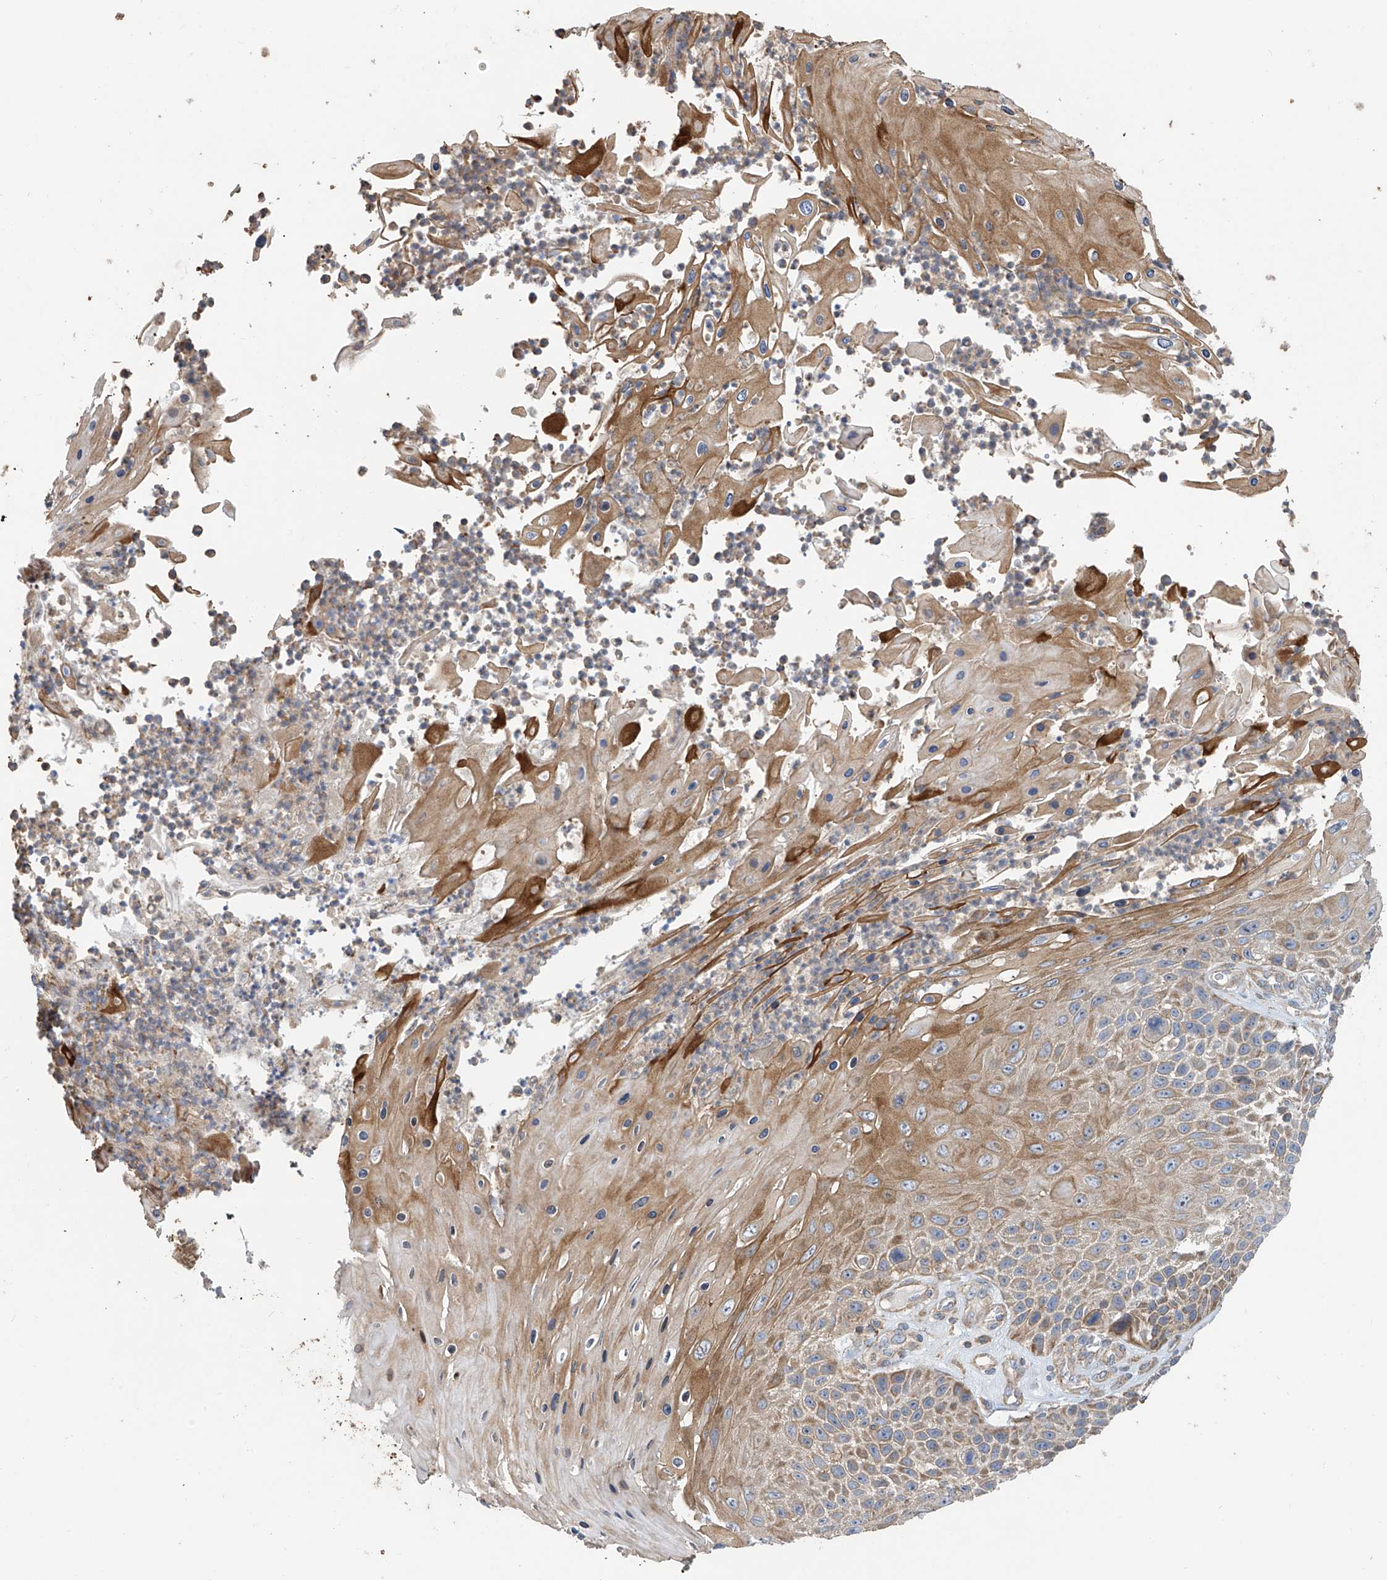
{"staining": {"intensity": "moderate", "quantity": "25%-75%", "location": "cytoplasmic/membranous"}, "tissue": "skin cancer", "cell_type": "Tumor cells", "image_type": "cancer", "snomed": [{"axis": "morphology", "description": "Squamous cell carcinoma, NOS"}, {"axis": "topography", "description": "Skin"}], "caption": "Moderate cytoplasmic/membranous protein expression is identified in approximately 25%-75% of tumor cells in squamous cell carcinoma (skin).", "gene": "SLC43A3", "patient": {"sex": "female", "age": 88}}